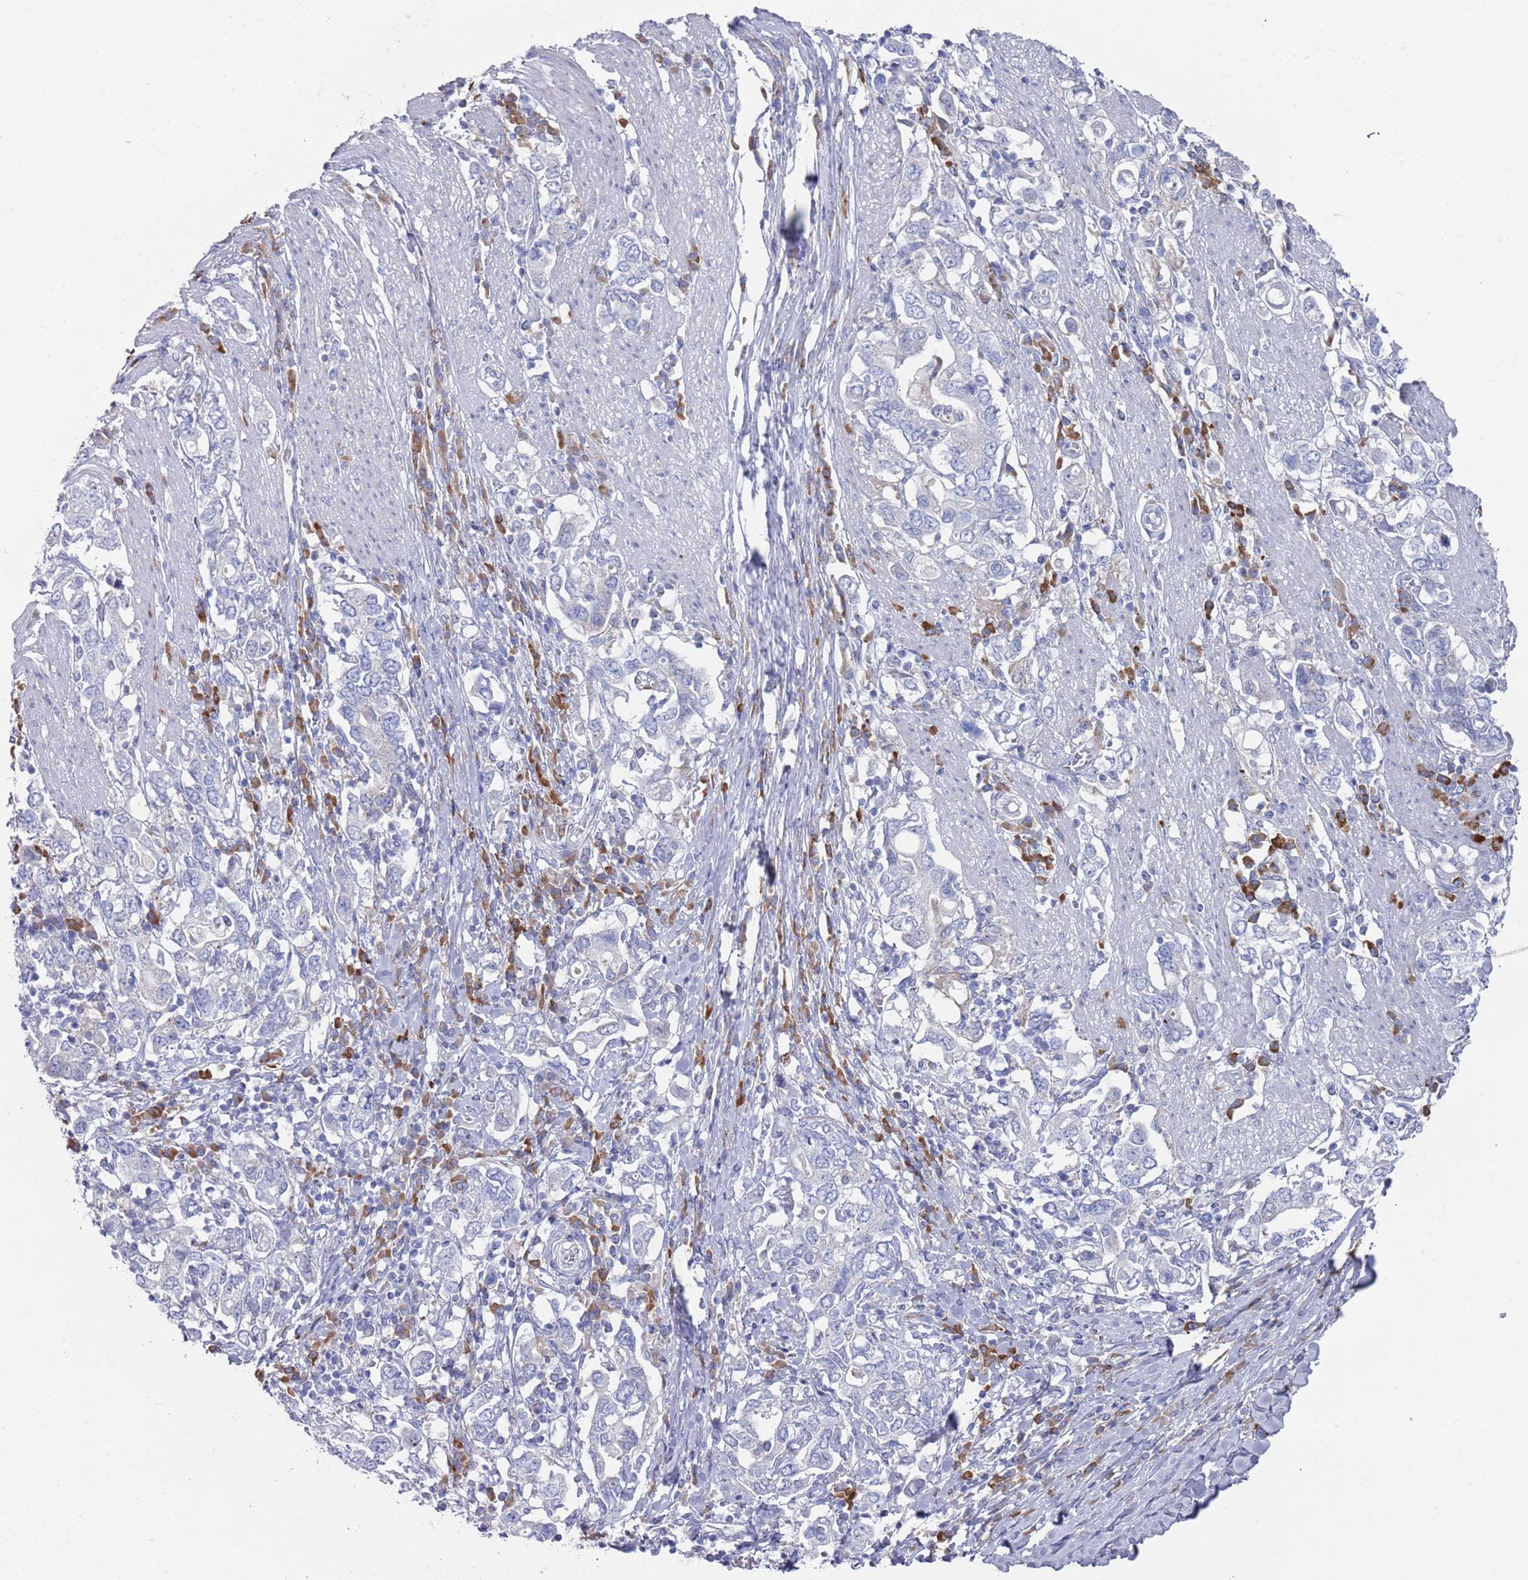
{"staining": {"intensity": "negative", "quantity": "none", "location": "none"}, "tissue": "stomach cancer", "cell_type": "Tumor cells", "image_type": "cancer", "snomed": [{"axis": "morphology", "description": "Adenocarcinoma, NOS"}, {"axis": "topography", "description": "Stomach, upper"}, {"axis": "topography", "description": "Stomach"}], "caption": "There is no significant staining in tumor cells of stomach adenocarcinoma.", "gene": "MAT1A", "patient": {"sex": "male", "age": 62}}